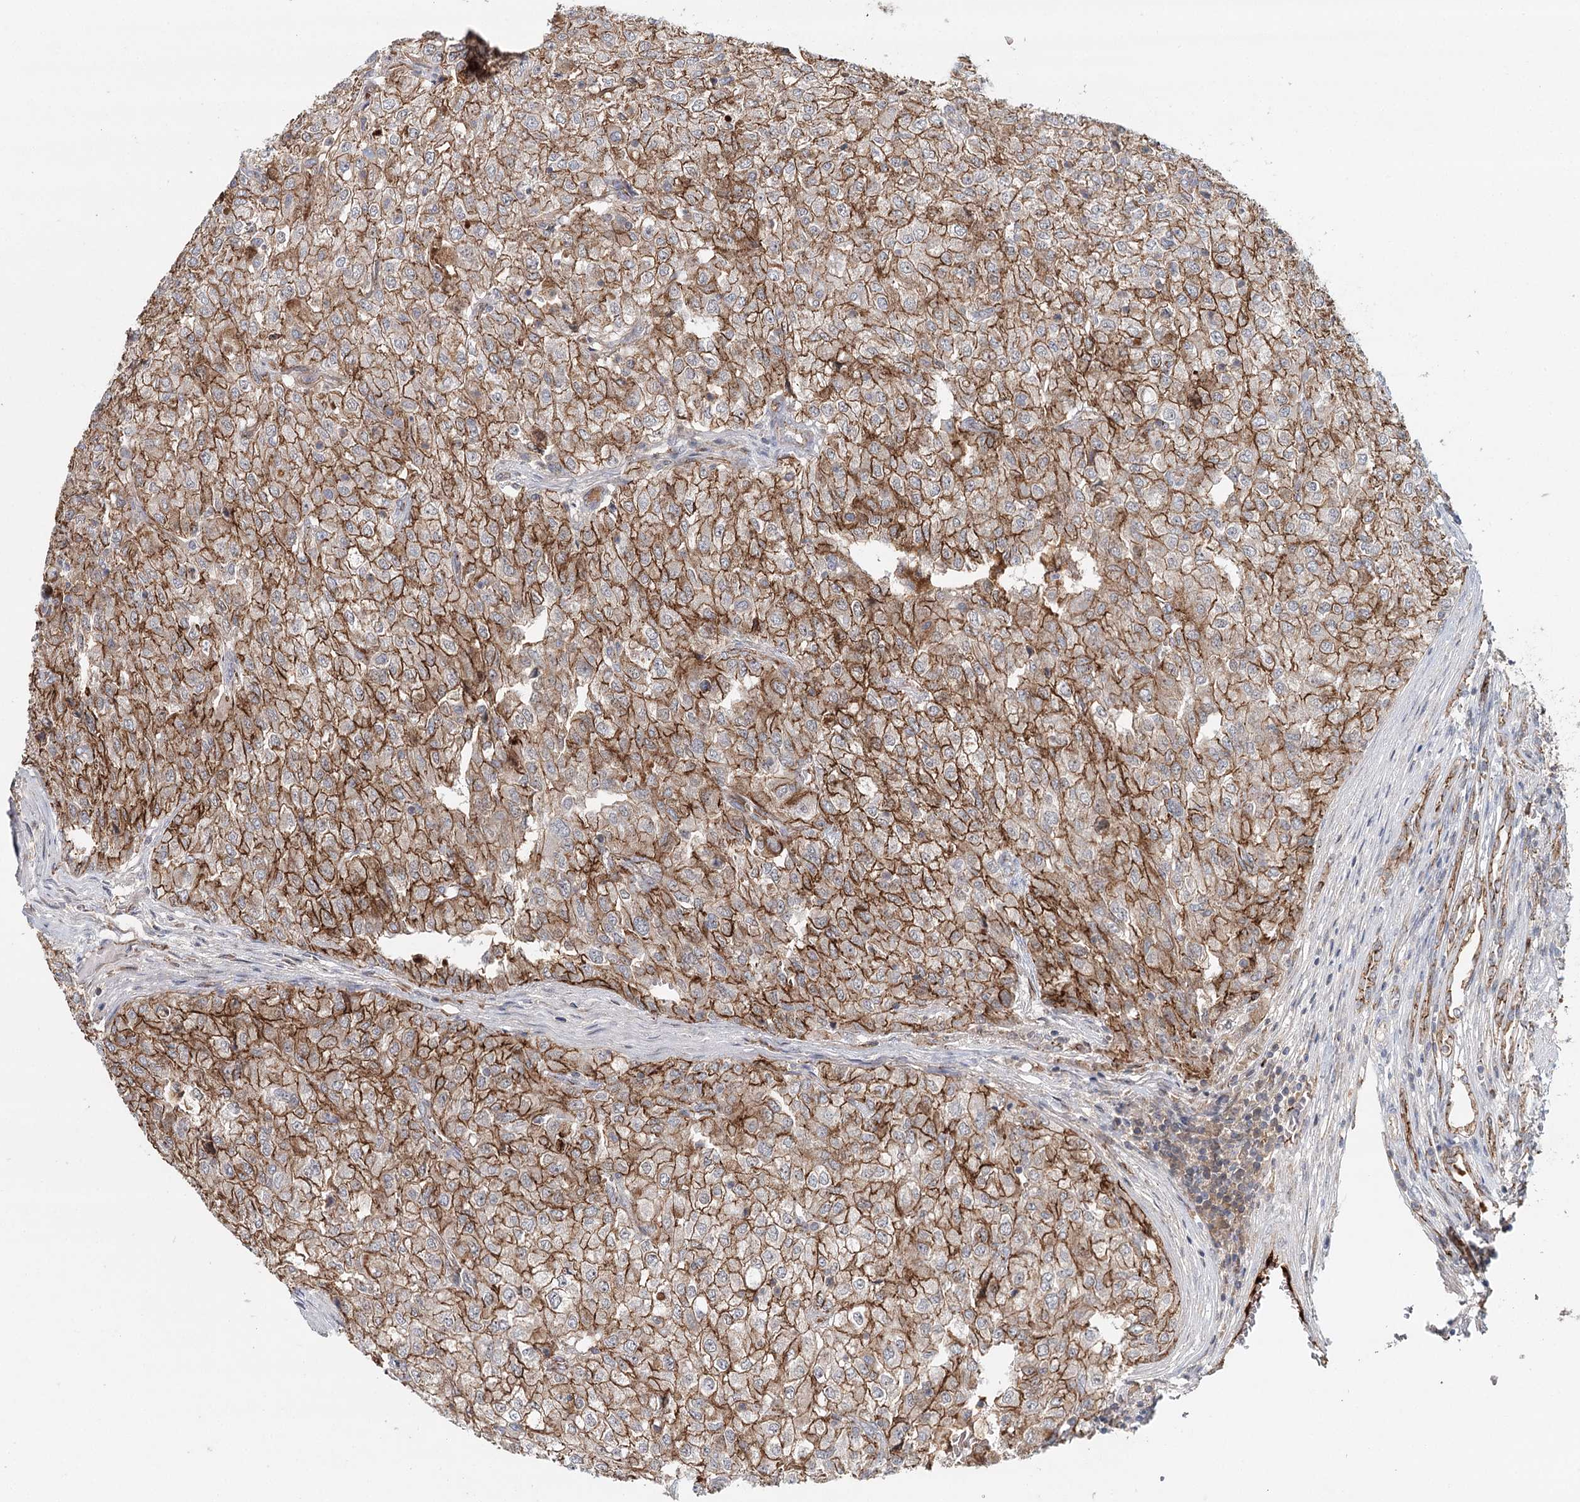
{"staining": {"intensity": "moderate", "quantity": ">75%", "location": "cytoplasmic/membranous"}, "tissue": "renal cancer", "cell_type": "Tumor cells", "image_type": "cancer", "snomed": [{"axis": "morphology", "description": "Adenocarcinoma, NOS"}, {"axis": "topography", "description": "Kidney"}], "caption": "DAB immunohistochemical staining of human renal cancer shows moderate cytoplasmic/membranous protein expression in approximately >75% of tumor cells. The protein of interest is stained brown, and the nuclei are stained in blue (DAB (3,3'-diaminobenzidine) IHC with brightfield microscopy, high magnification).", "gene": "PKP4", "patient": {"sex": "female", "age": 54}}